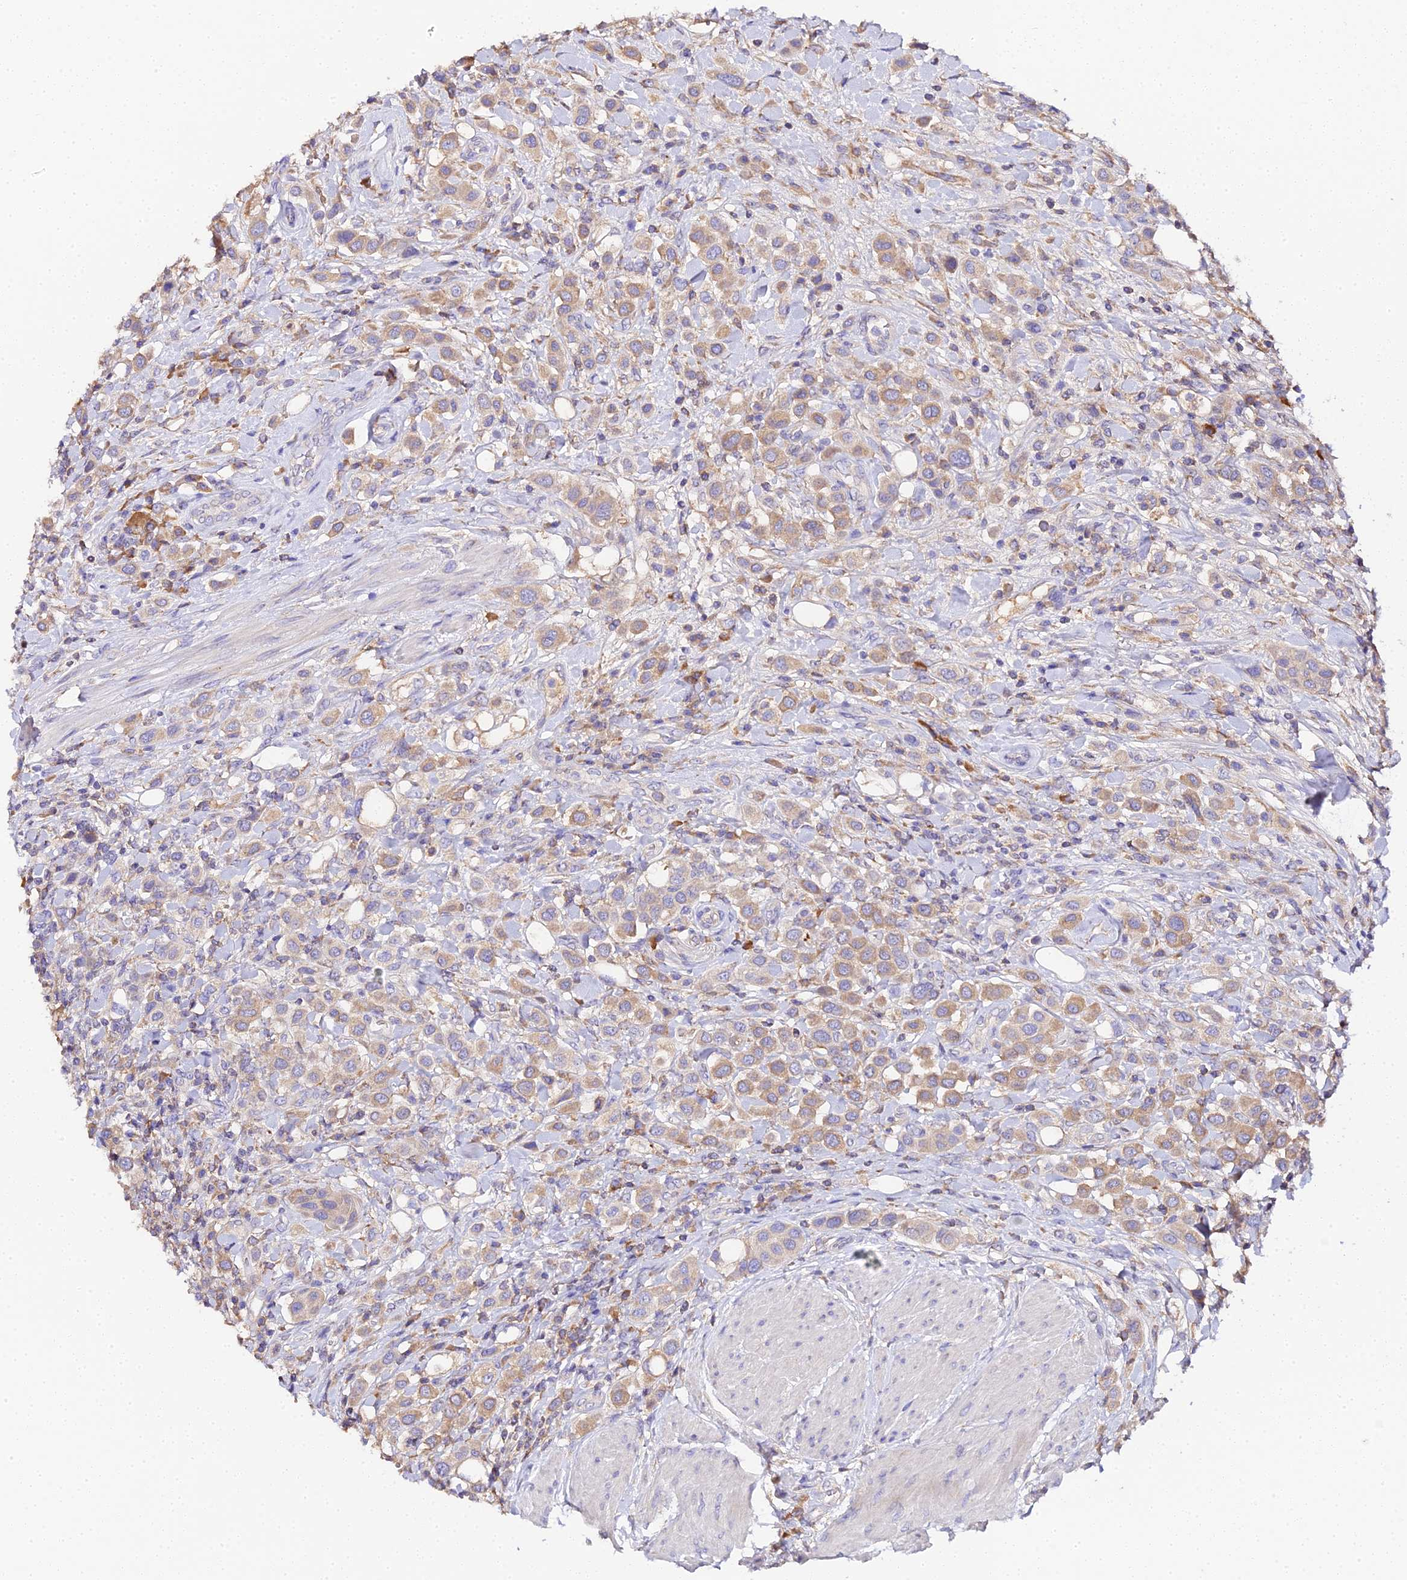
{"staining": {"intensity": "moderate", "quantity": "25%-75%", "location": "cytoplasmic/membranous"}, "tissue": "urothelial cancer", "cell_type": "Tumor cells", "image_type": "cancer", "snomed": [{"axis": "morphology", "description": "Urothelial carcinoma, High grade"}, {"axis": "topography", "description": "Urinary bladder"}], "caption": "Immunohistochemical staining of high-grade urothelial carcinoma reveals medium levels of moderate cytoplasmic/membranous protein staining in approximately 25%-75% of tumor cells.", "gene": "SCX", "patient": {"sex": "male", "age": 50}}